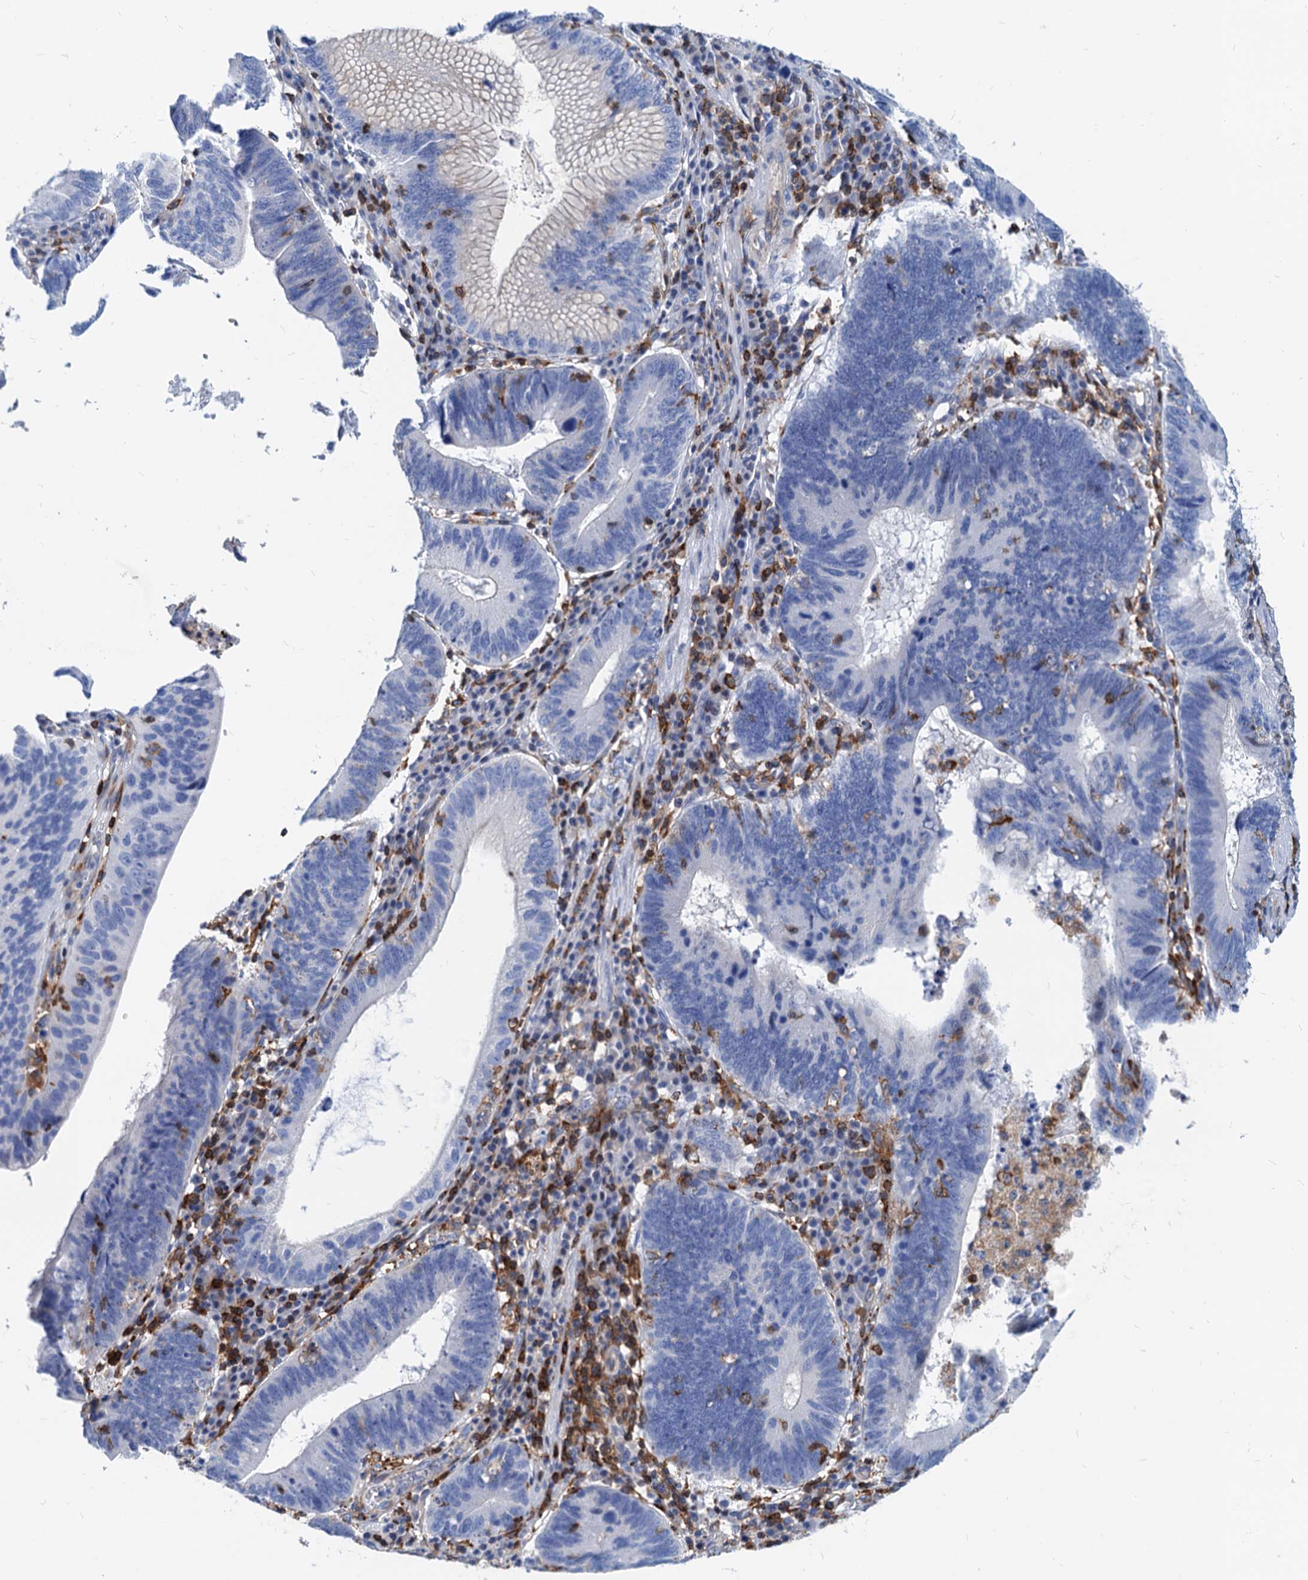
{"staining": {"intensity": "negative", "quantity": "none", "location": "none"}, "tissue": "stomach cancer", "cell_type": "Tumor cells", "image_type": "cancer", "snomed": [{"axis": "morphology", "description": "Adenocarcinoma, NOS"}, {"axis": "topography", "description": "Stomach"}], "caption": "High magnification brightfield microscopy of stomach cancer (adenocarcinoma) stained with DAB (brown) and counterstained with hematoxylin (blue): tumor cells show no significant expression.", "gene": "LCP2", "patient": {"sex": "male", "age": 59}}